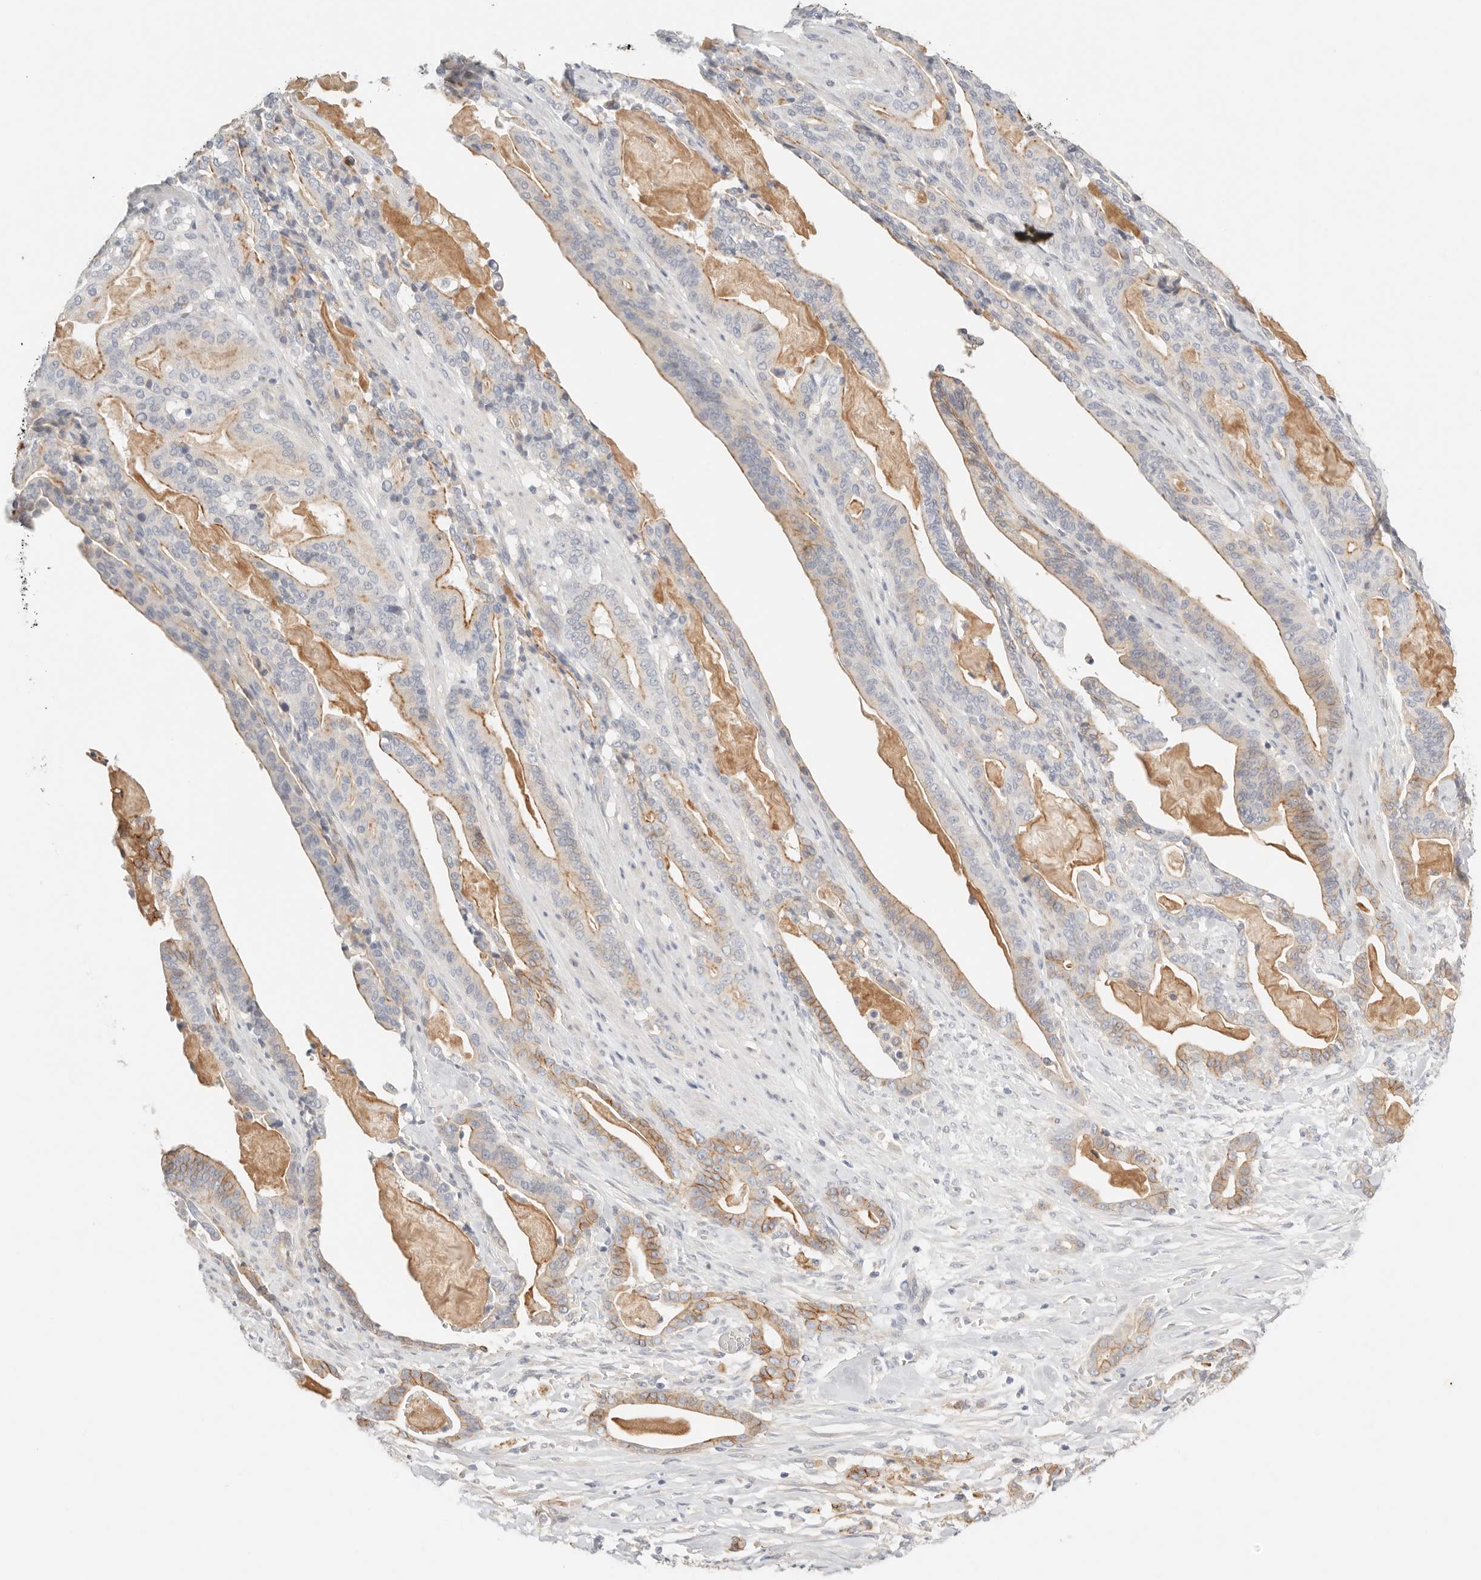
{"staining": {"intensity": "moderate", "quantity": "25%-75%", "location": "cytoplasmic/membranous"}, "tissue": "pancreatic cancer", "cell_type": "Tumor cells", "image_type": "cancer", "snomed": [{"axis": "morphology", "description": "Adenocarcinoma, NOS"}, {"axis": "topography", "description": "Pancreas"}], "caption": "Tumor cells demonstrate medium levels of moderate cytoplasmic/membranous positivity in approximately 25%-75% of cells in human pancreatic cancer (adenocarcinoma).", "gene": "CEP120", "patient": {"sex": "male", "age": 63}}